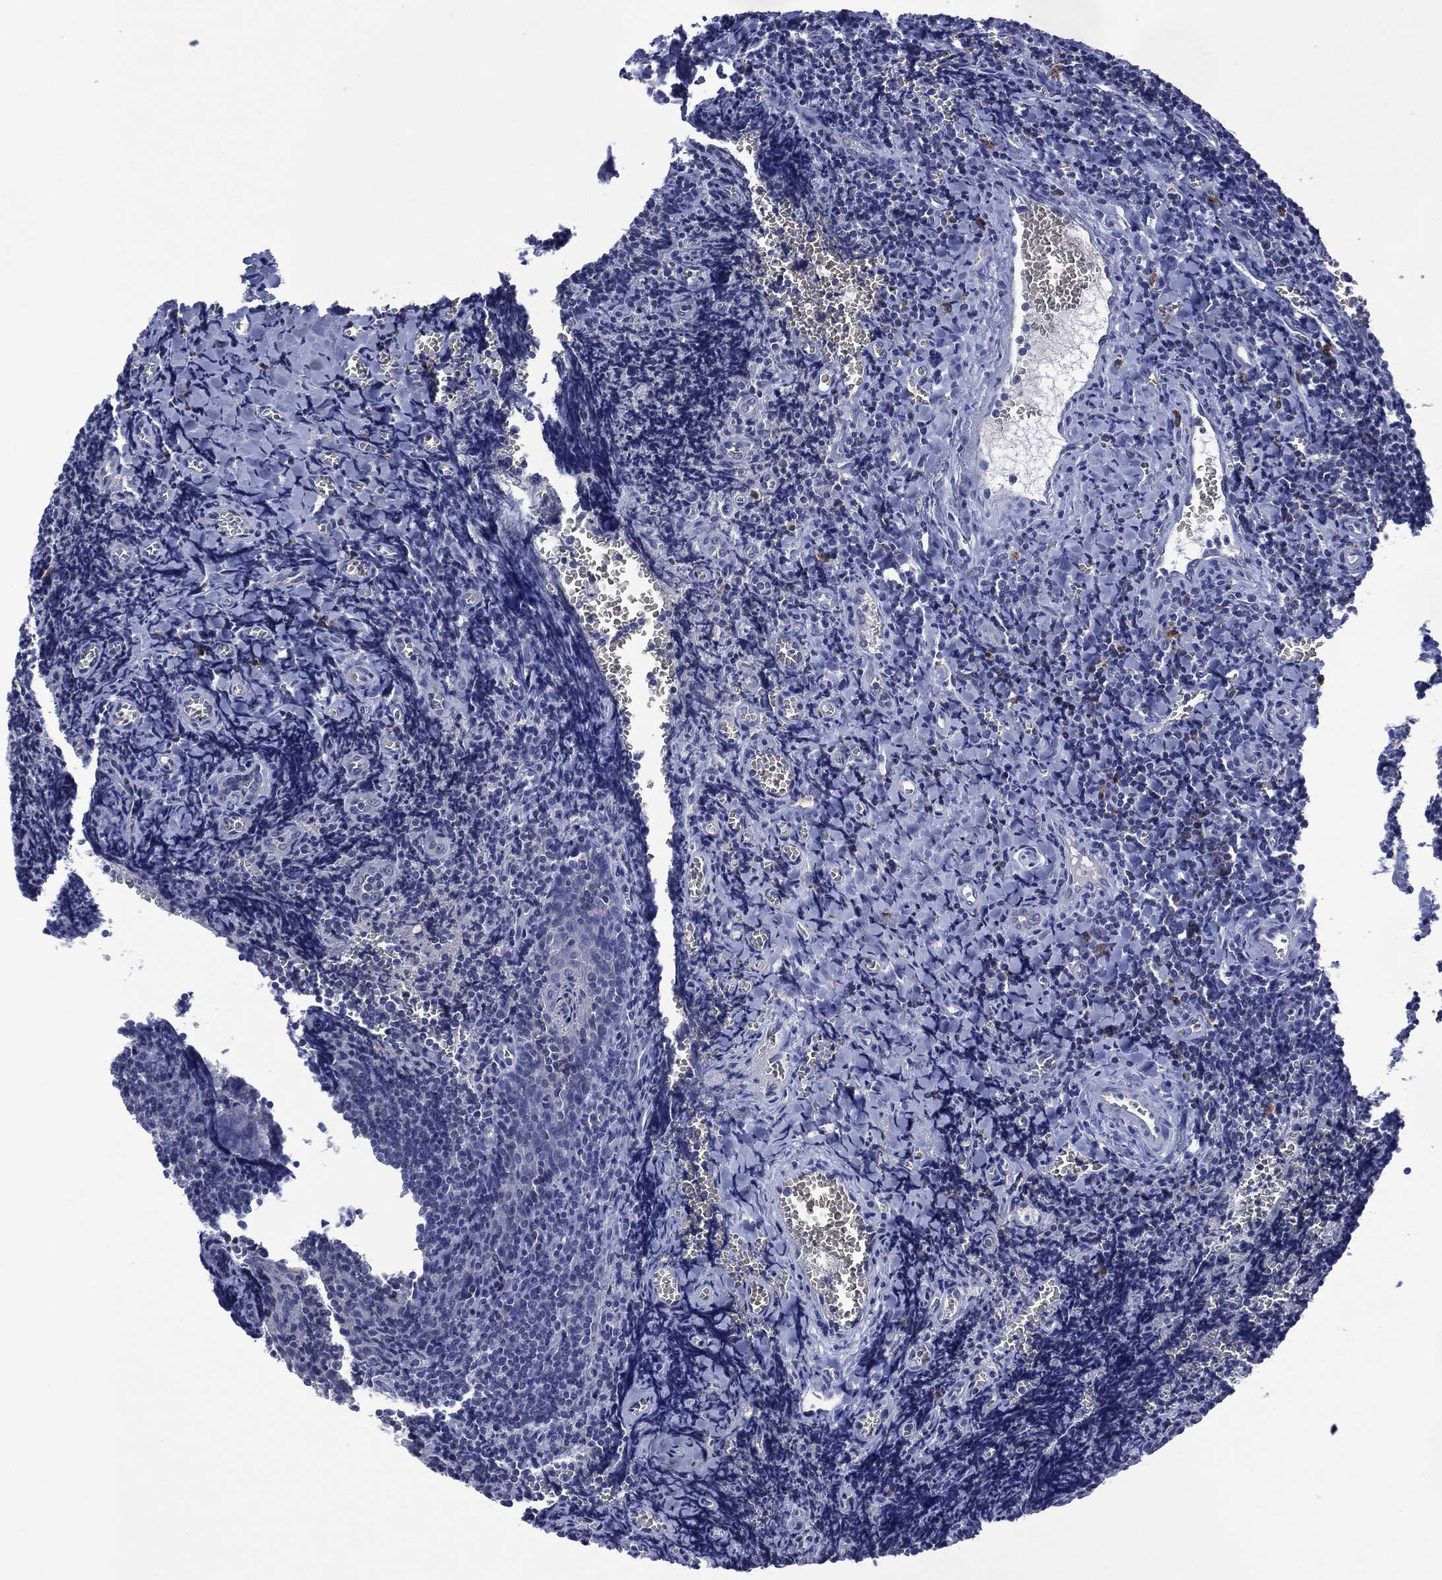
{"staining": {"intensity": "negative", "quantity": "none", "location": "none"}, "tissue": "tonsil", "cell_type": "Germinal center cells", "image_type": "normal", "snomed": [{"axis": "morphology", "description": "Normal tissue, NOS"}, {"axis": "morphology", "description": "Inflammation, NOS"}, {"axis": "topography", "description": "Tonsil"}], "caption": "There is no significant staining in germinal center cells of tonsil. Nuclei are stained in blue.", "gene": "ASB10", "patient": {"sex": "female", "age": 31}}